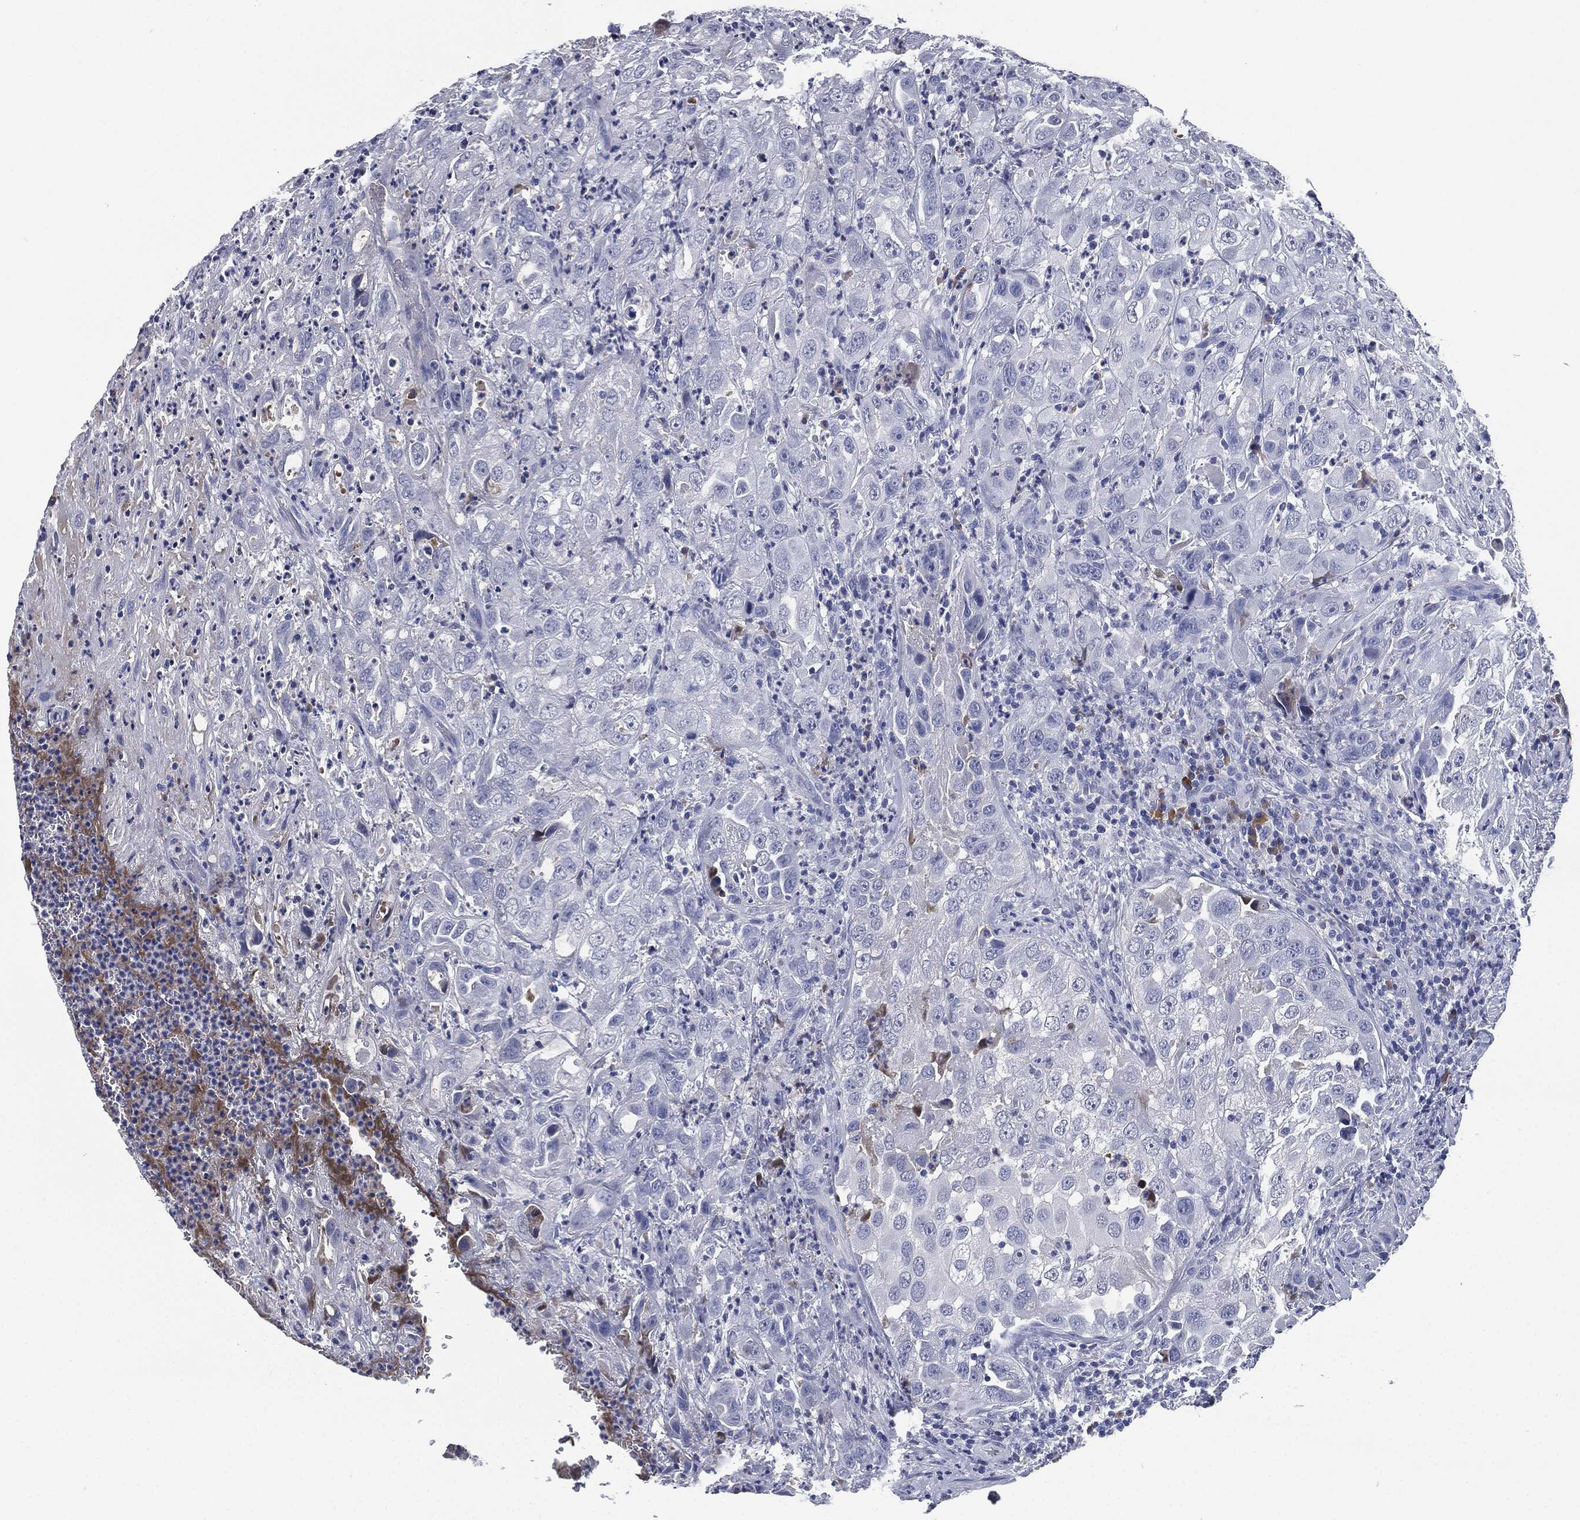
{"staining": {"intensity": "negative", "quantity": "none", "location": "none"}, "tissue": "urothelial cancer", "cell_type": "Tumor cells", "image_type": "cancer", "snomed": [{"axis": "morphology", "description": "Urothelial carcinoma, High grade"}, {"axis": "topography", "description": "Urinary bladder"}], "caption": "Immunohistochemistry of human urothelial cancer reveals no staining in tumor cells.", "gene": "SIGLEC7", "patient": {"sex": "female", "age": 41}}